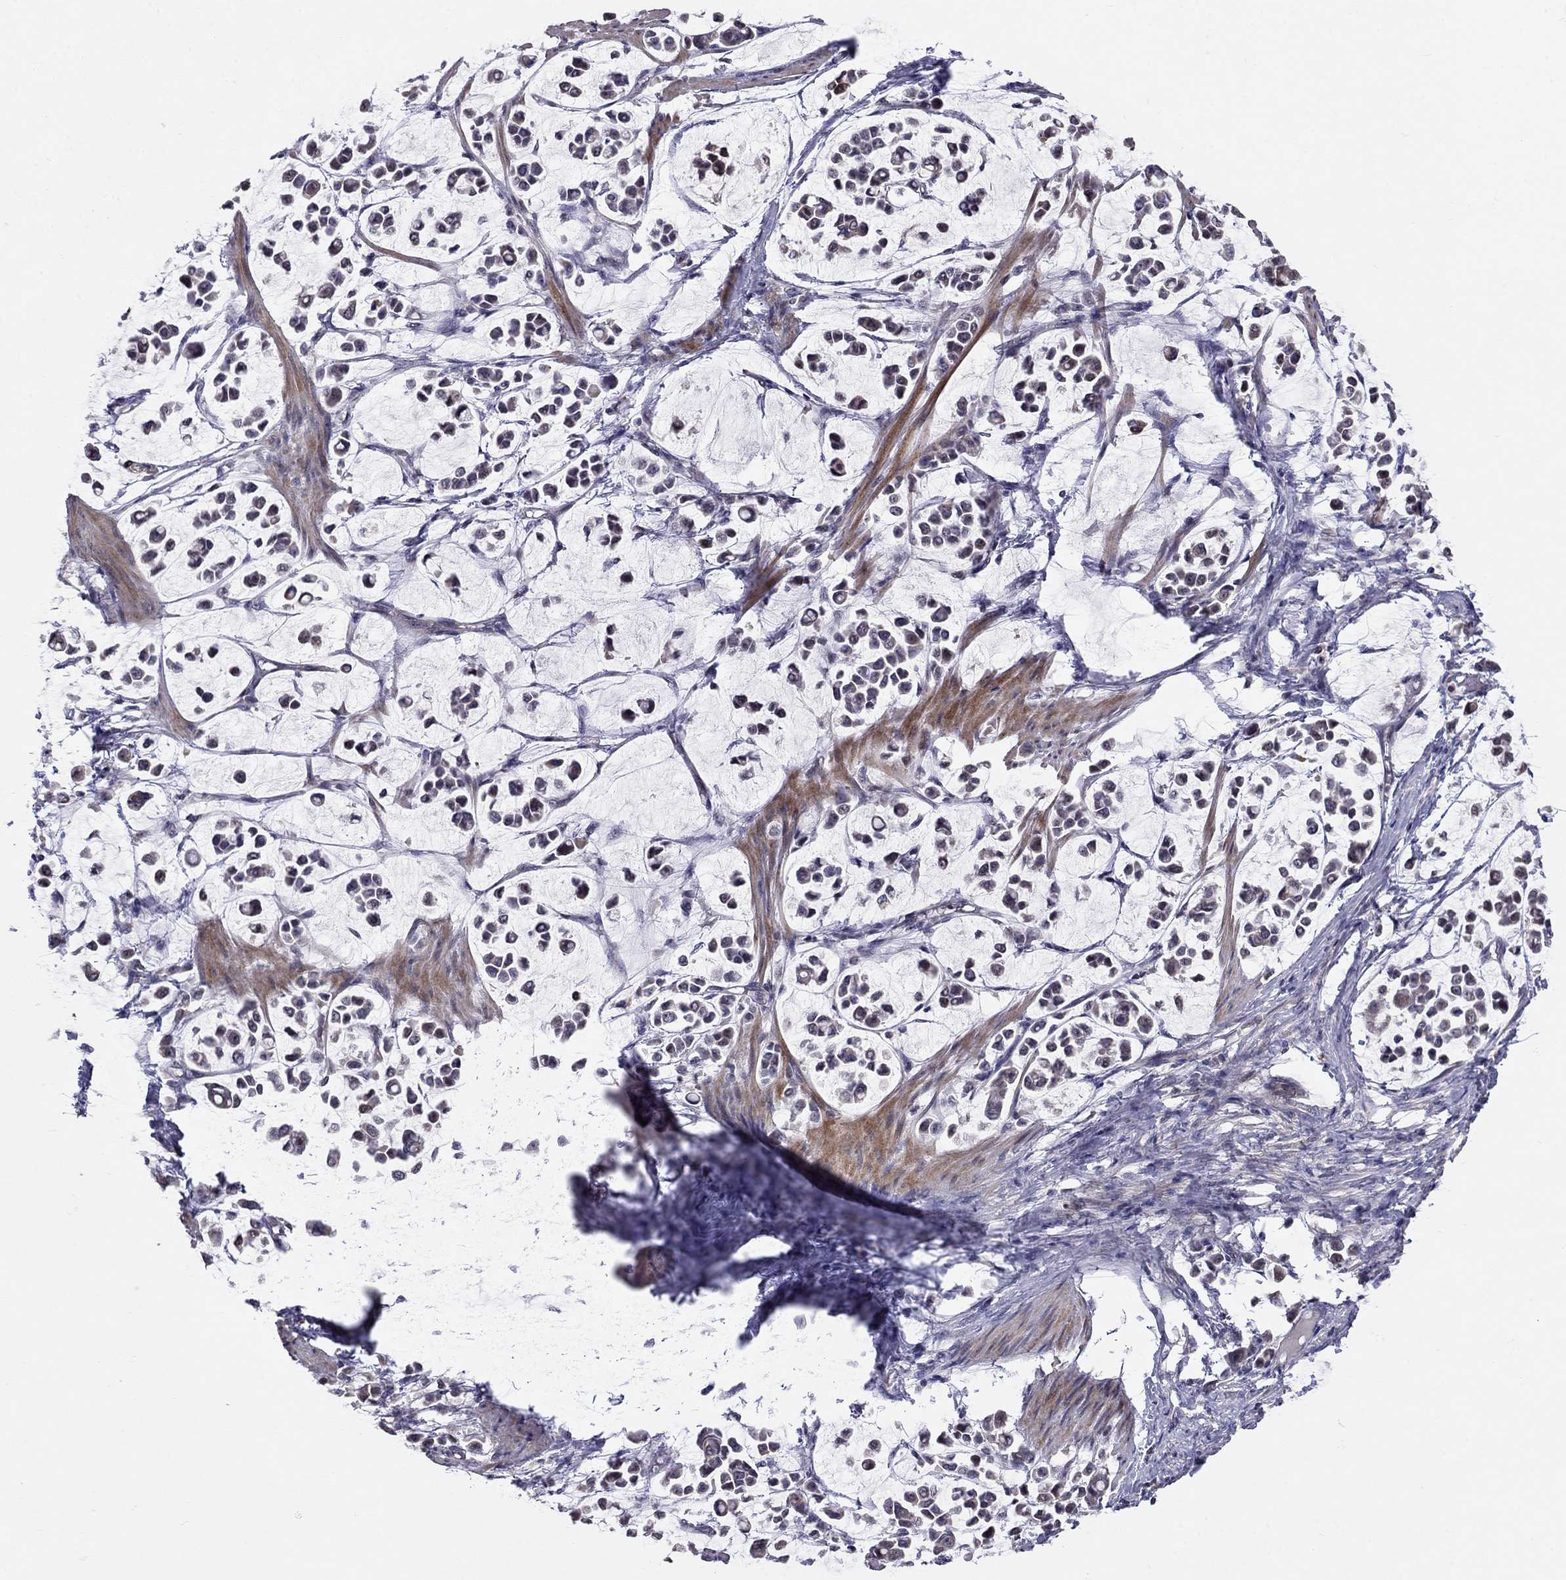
{"staining": {"intensity": "negative", "quantity": "none", "location": "none"}, "tissue": "stomach cancer", "cell_type": "Tumor cells", "image_type": "cancer", "snomed": [{"axis": "morphology", "description": "Adenocarcinoma, NOS"}, {"axis": "topography", "description": "Stomach"}], "caption": "Tumor cells are negative for brown protein staining in stomach cancer.", "gene": "LRRC39", "patient": {"sex": "male", "age": 82}}